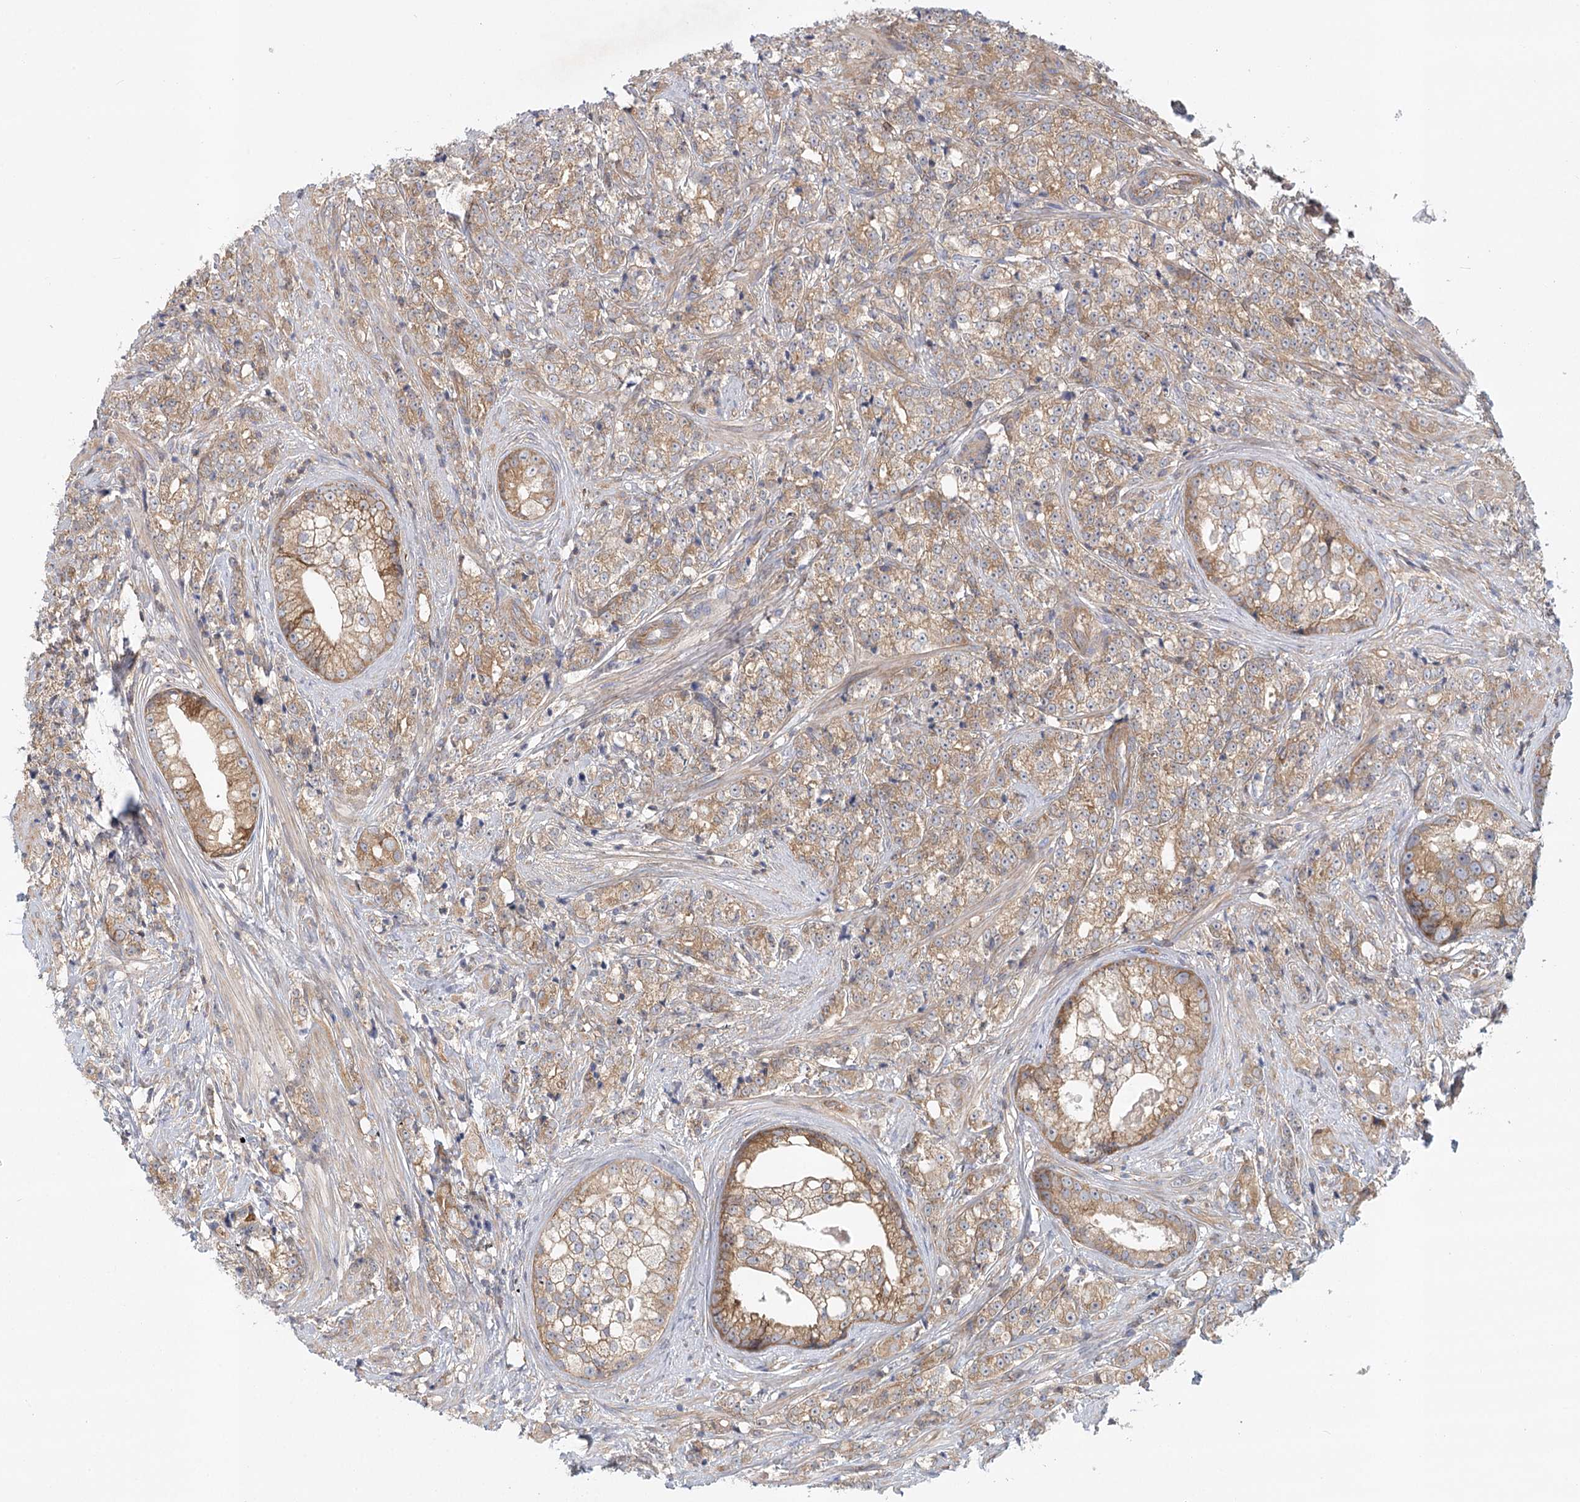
{"staining": {"intensity": "moderate", "quantity": ">75%", "location": "cytoplasmic/membranous"}, "tissue": "prostate cancer", "cell_type": "Tumor cells", "image_type": "cancer", "snomed": [{"axis": "morphology", "description": "Adenocarcinoma, High grade"}, {"axis": "topography", "description": "Prostate"}], "caption": "Tumor cells reveal medium levels of moderate cytoplasmic/membranous expression in about >75% of cells in high-grade adenocarcinoma (prostate). (Brightfield microscopy of DAB IHC at high magnification).", "gene": "UMPS", "patient": {"sex": "male", "age": 69}}